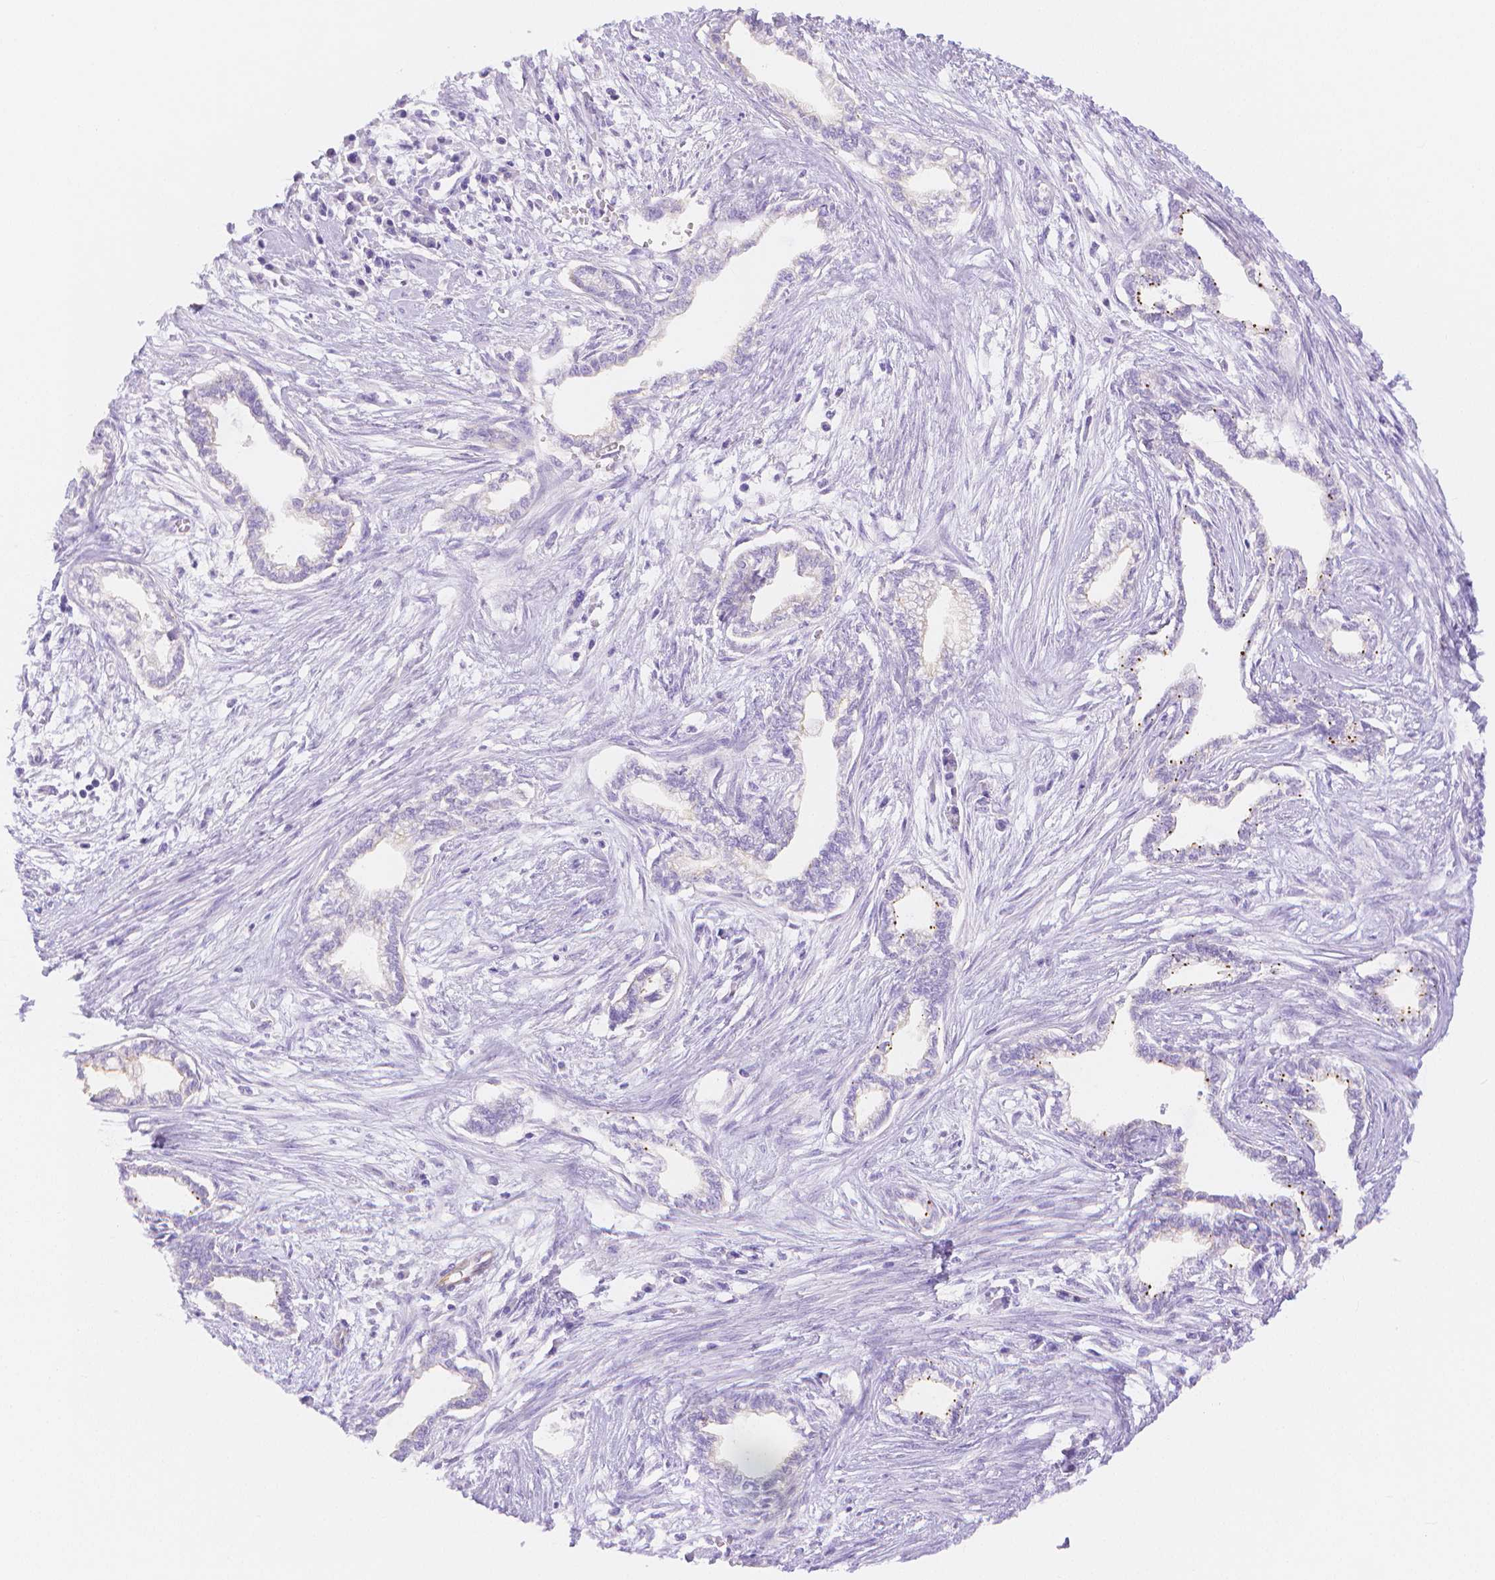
{"staining": {"intensity": "negative", "quantity": "none", "location": "none"}, "tissue": "cervical cancer", "cell_type": "Tumor cells", "image_type": "cancer", "snomed": [{"axis": "morphology", "description": "Adenocarcinoma, NOS"}, {"axis": "topography", "description": "Cervix"}], "caption": "This is an IHC photomicrograph of human cervical cancer. There is no expression in tumor cells.", "gene": "SLC27A5", "patient": {"sex": "female", "age": 62}}